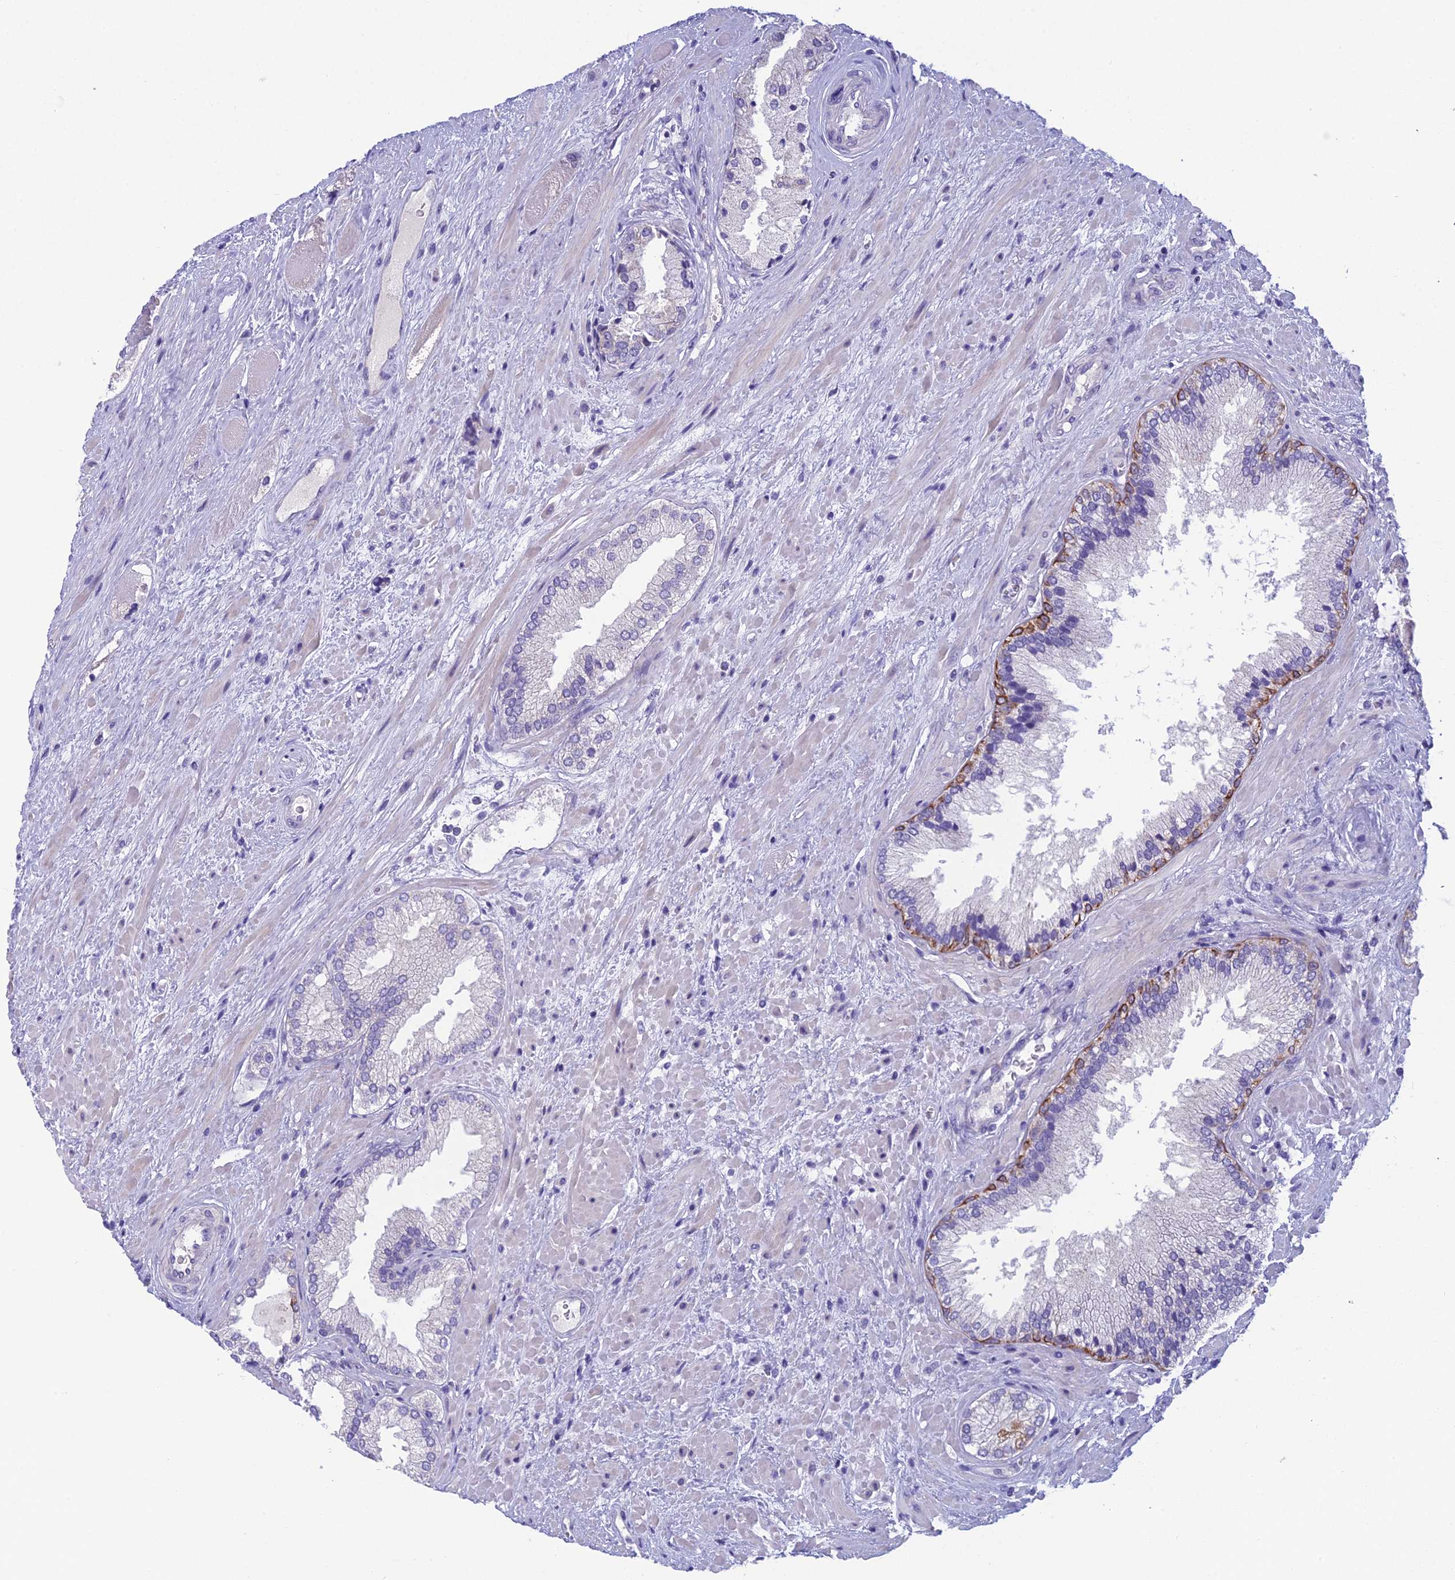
{"staining": {"intensity": "negative", "quantity": "none", "location": "none"}, "tissue": "prostate cancer", "cell_type": "Tumor cells", "image_type": "cancer", "snomed": [{"axis": "morphology", "description": "Adenocarcinoma, High grade"}, {"axis": "topography", "description": "Prostate"}], "caption": "Immunohistochemistry (IHC) histopathology image of prostate adenocarcinoma (high-grade) stained for a protein (brown), which displays no positivity in tumor cells. (DAB (3,3'-diaminobenzidine) IHC visualized using brightfield microscopy, high magnification).", "gene": "RBM41", "patient": {"sex": "male", "age": 71}}